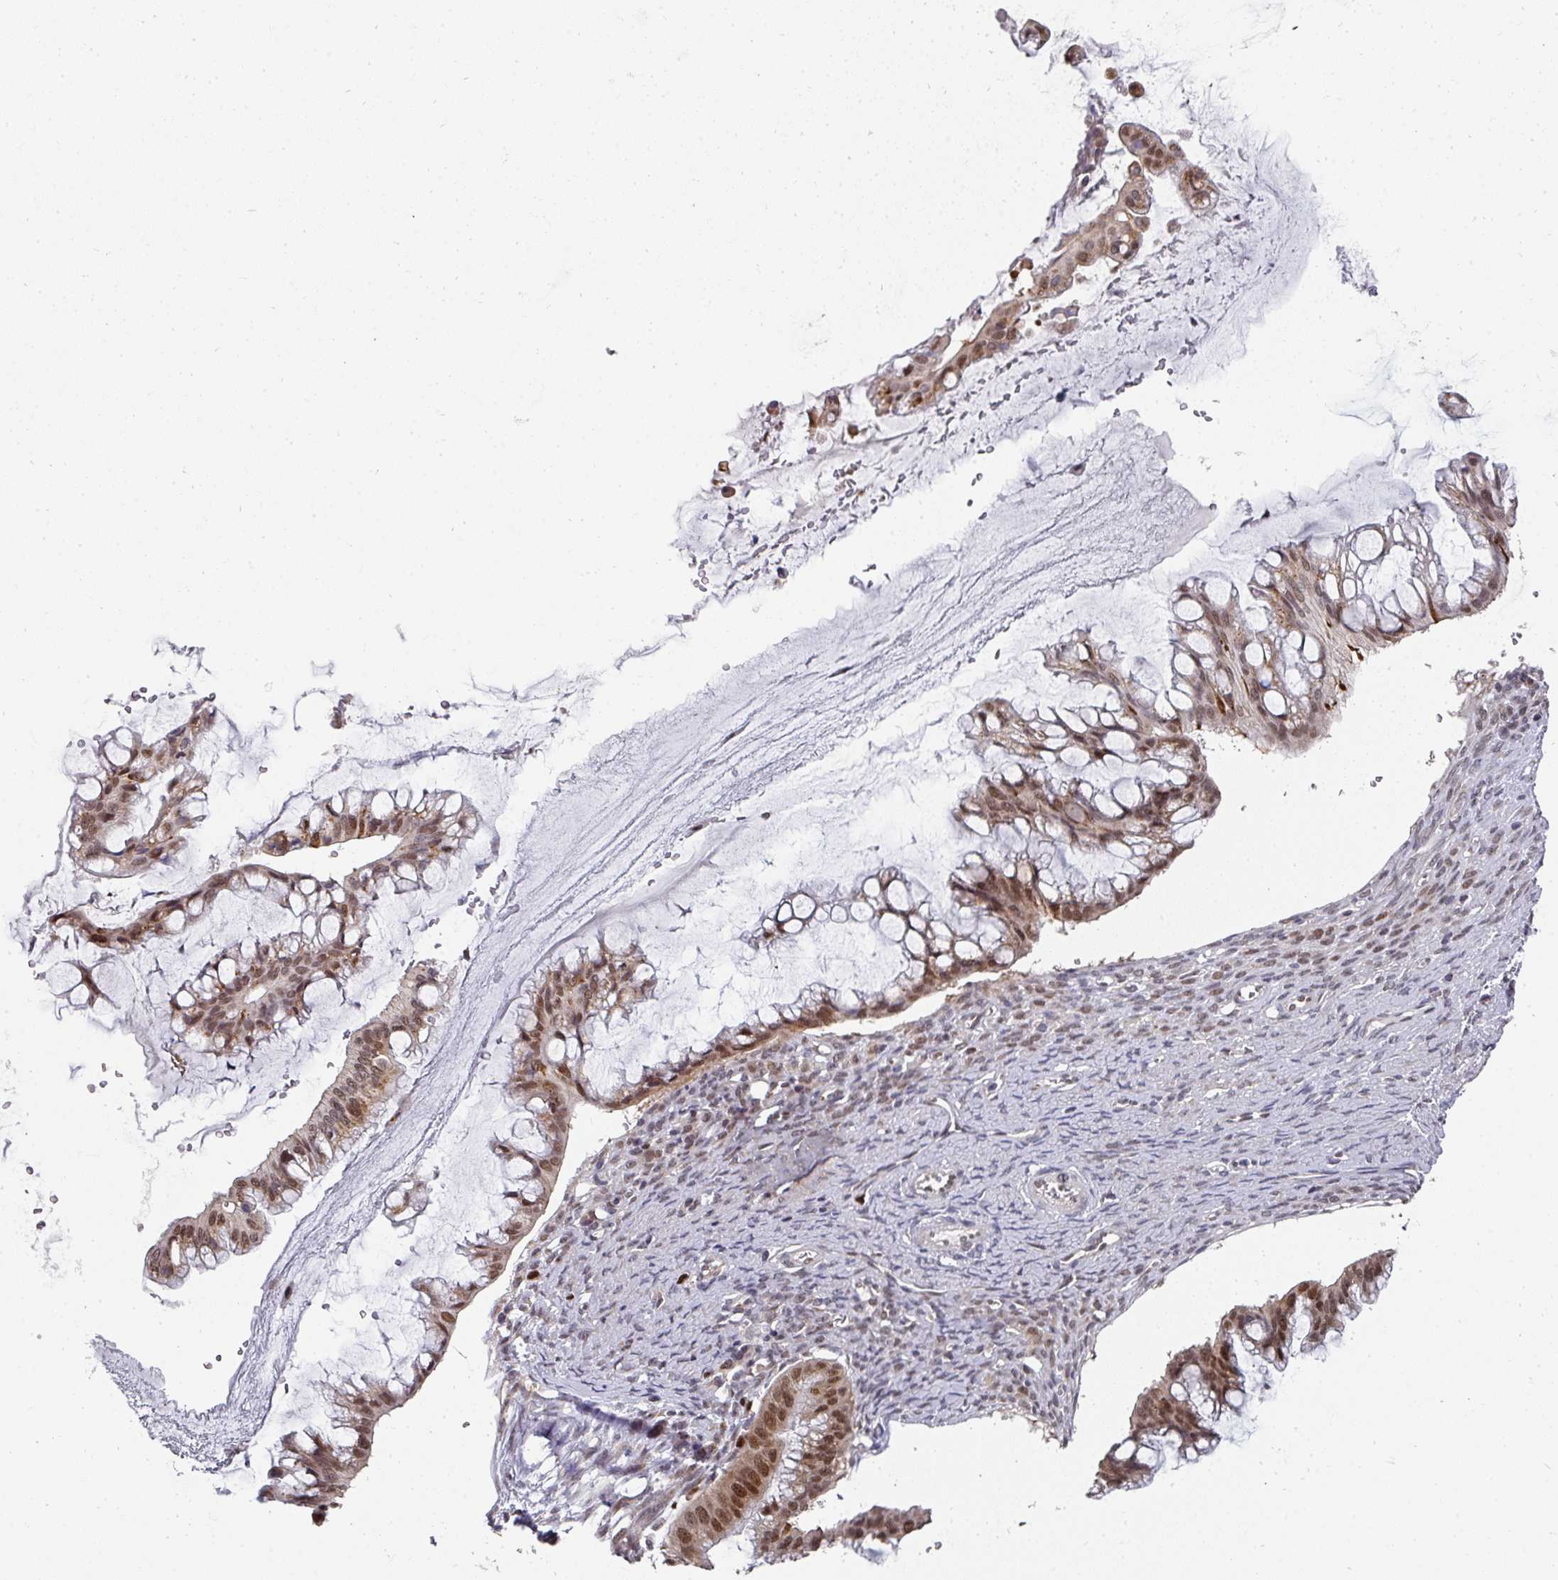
{"staining": {"intensity": "moderate", "quantity": ">75%", "location": "nuclear"}, "tissue": "ovarian cancer", "cell_type": "Tumor cells", "image_type": "cancer", "snomed": [{"axis": "morphology", "description": "Cystadenocarcinoma, mucinous, NOS"}, {"axis": "topography", "description": "Ovary"}], "caption": "Ovarian cancer (mucinous cystadenocarcinoma) stained for a protein (brown) exhibits moderate nuclear positive expression in about >75% of tumor cells.", "gene": "C18orf25", "patient": {"sex": "female", "age": 73}}